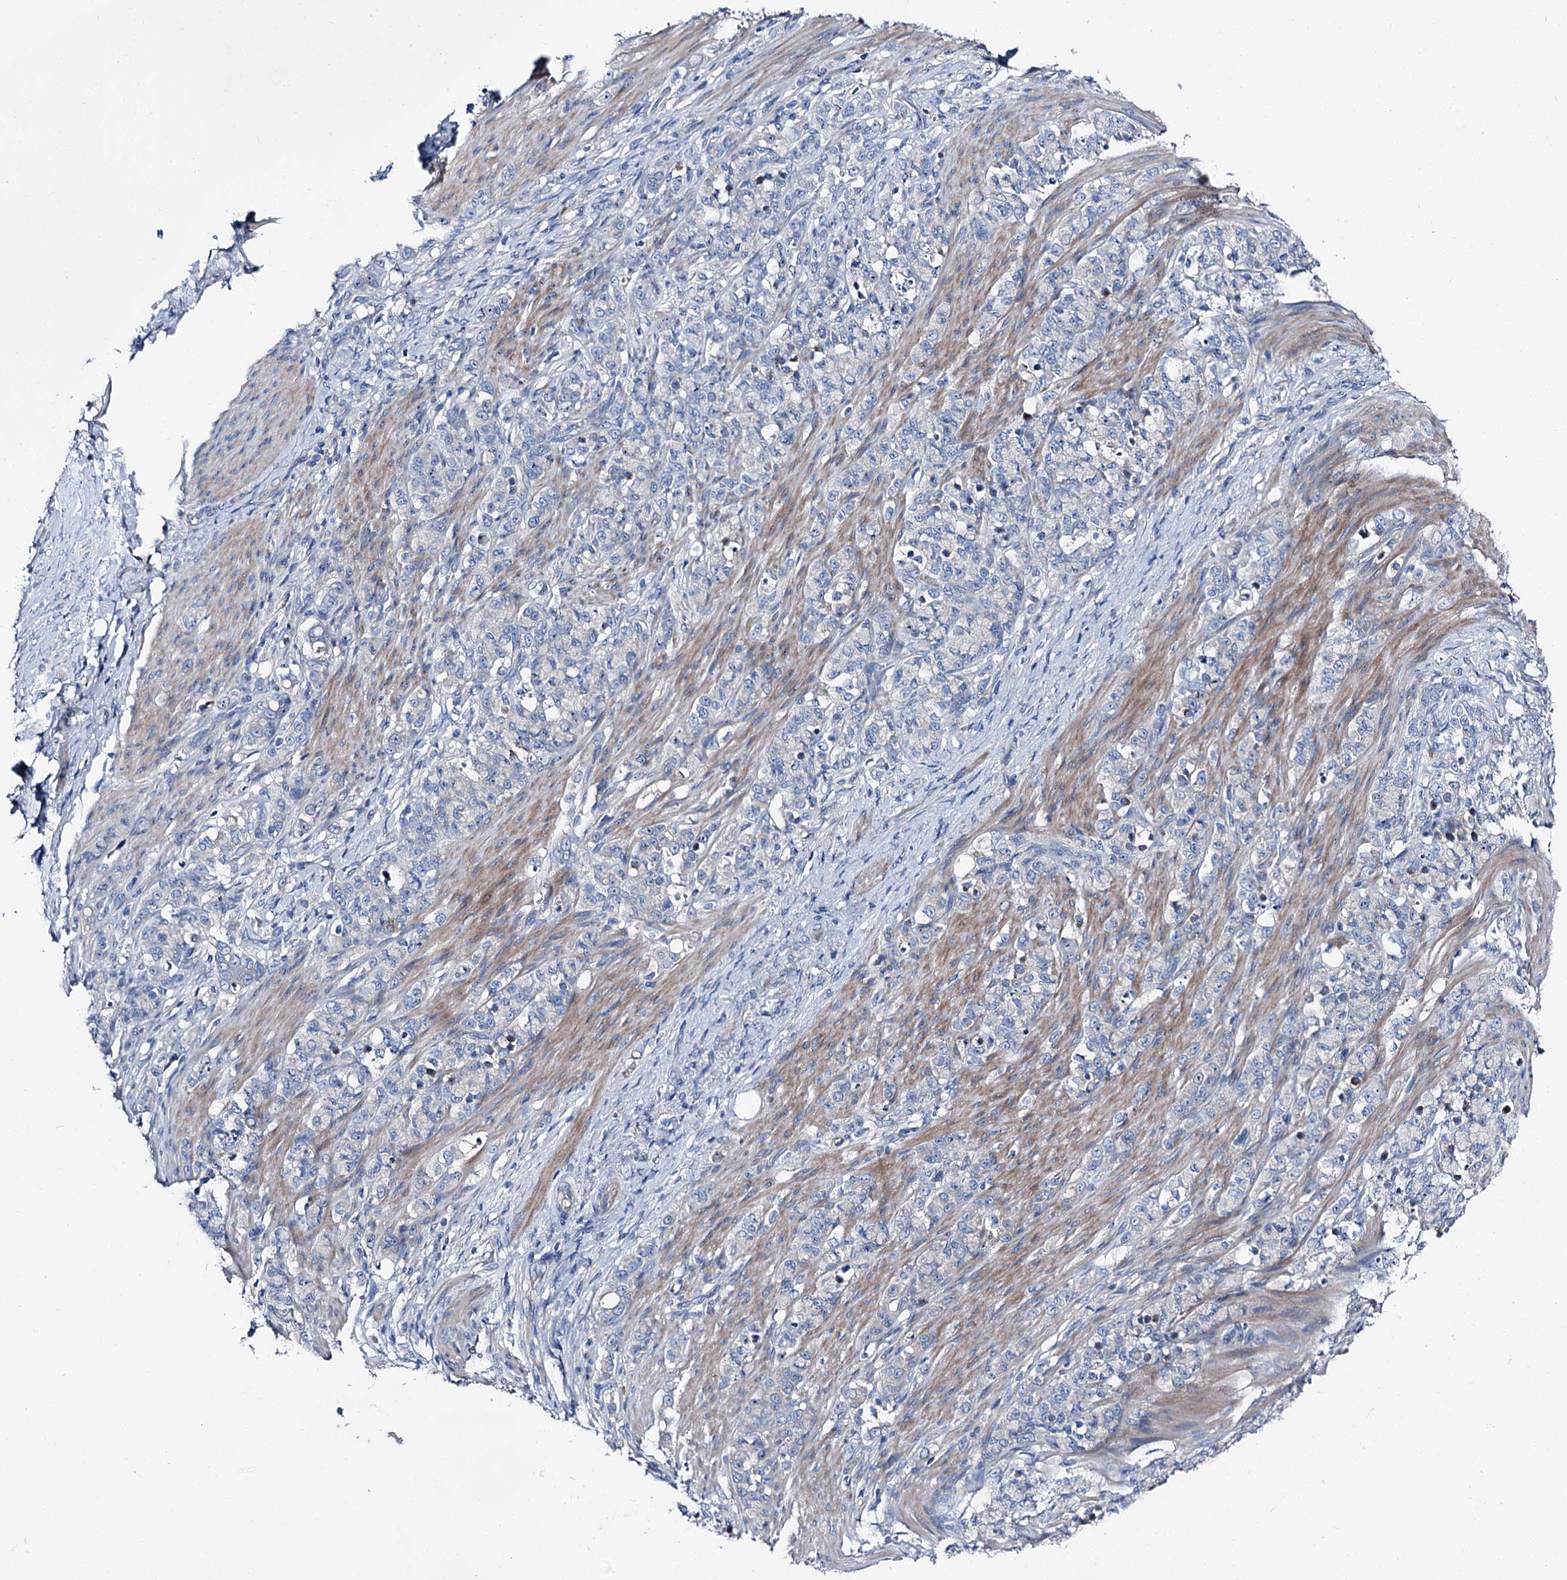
{"staining": {"intensity": "negative", "quantity": "none", "location": "none"}, "tissue": "stomach cancer", "cell_type": "Tumor cells", "image_type": "cancer", "snomed": [{"axis": "morphology", "description": "Adenocarcinoma, NOS"}, {"axis": "topography", "description": "Stomach"}], "caption": "This micrograph is of stomach cancer (adenocarcinoma) stained with IHC to label a protein in brown with the nuclei are counter-stained blue. There is no expression in tumor cells.", "gene": "SLC22A25", "patient": {"sex": "female", "age": 79}}